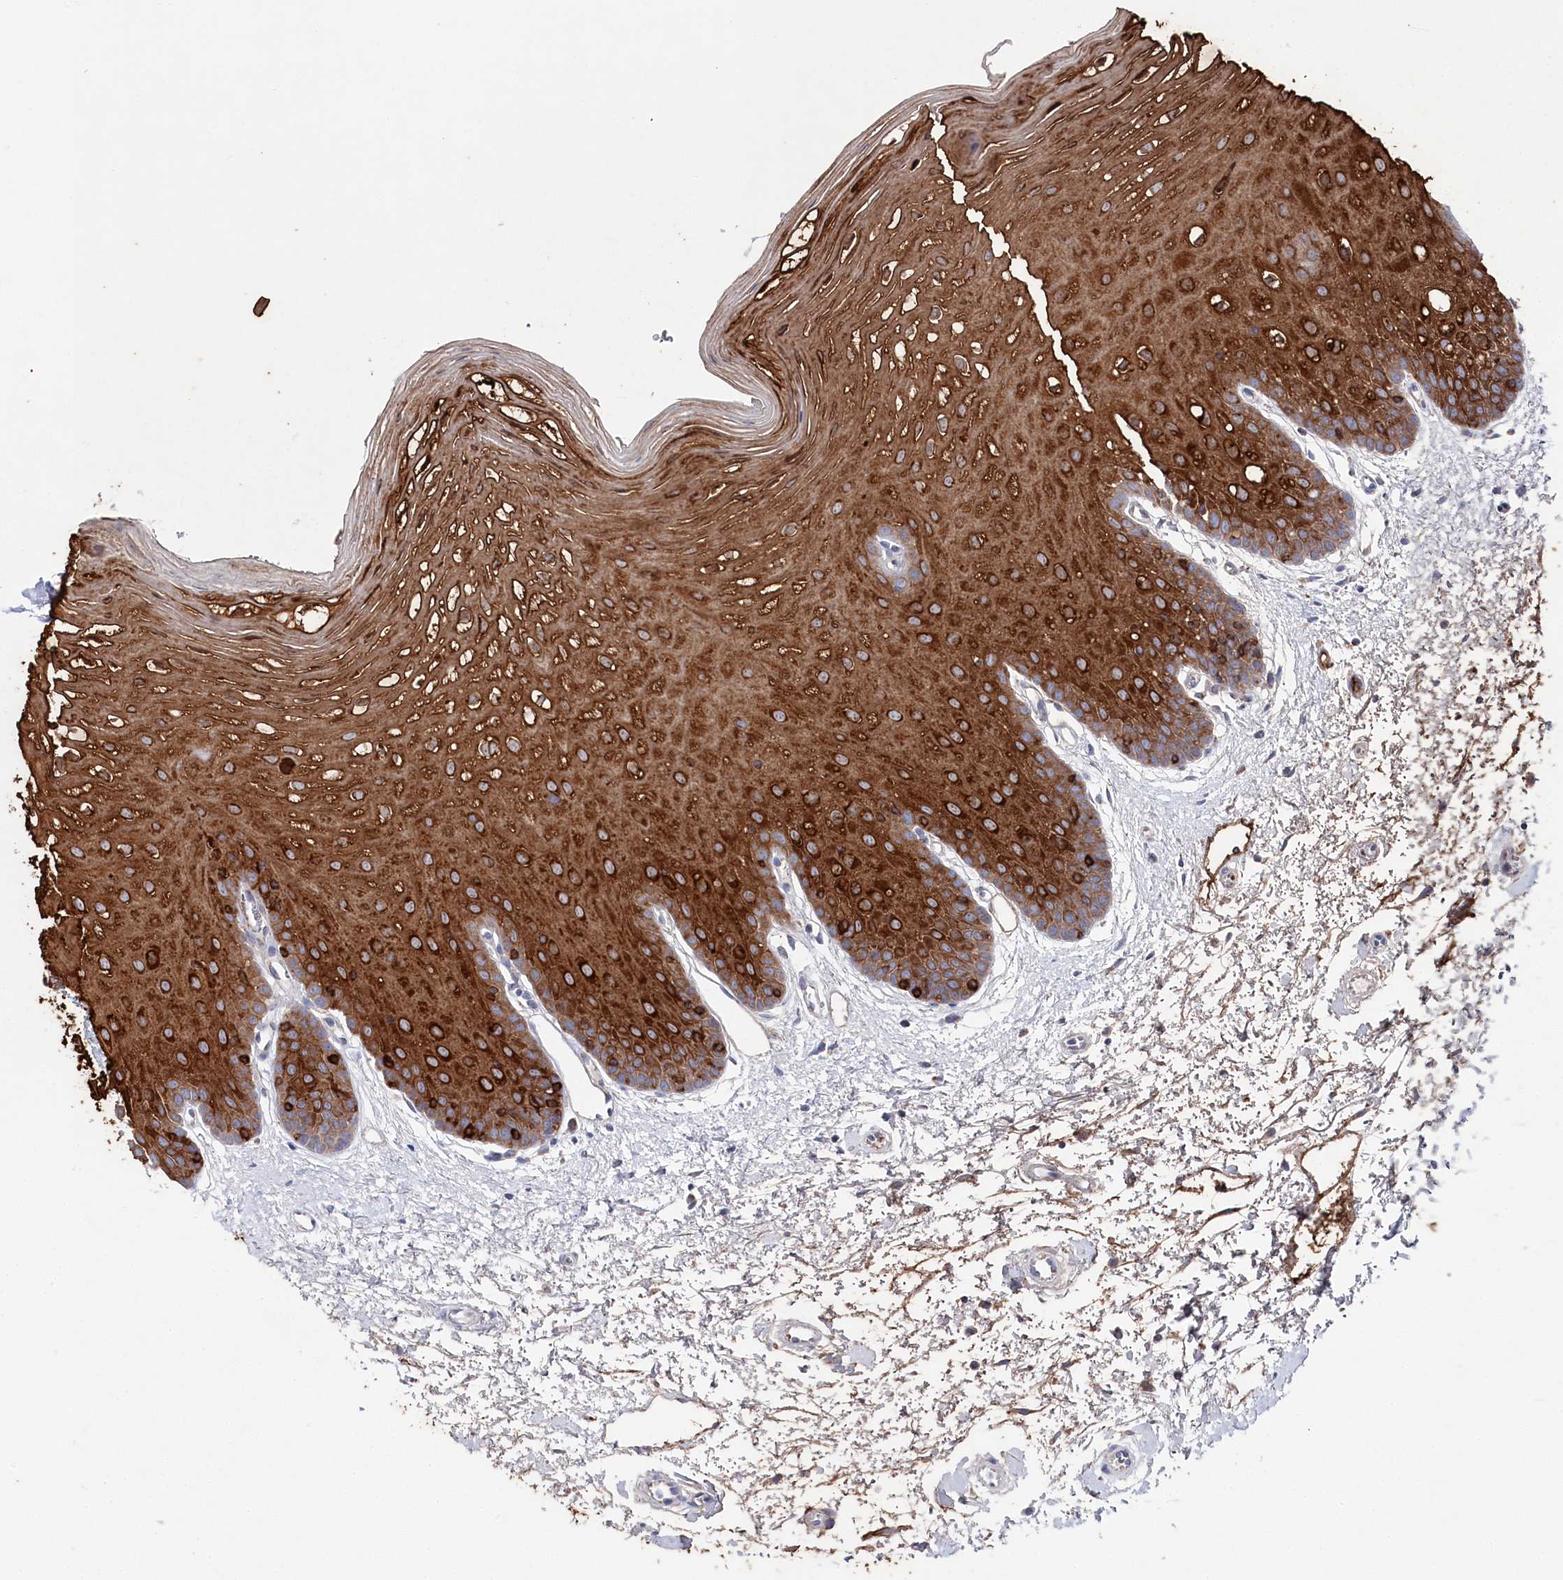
{"staining": {"intensity": "strong", "quantity": "25%-75%", "location": "cytoplasmic/membranous"}, "tissue": "oral mucosa", "cell_type": "Squamous epithelial cells", "image_type": "normal", "snomed": [{"axis": "morphology", "description": "Normal tissue, NOS"}, {"axis": "topography", "description": "Oral tissue"}, {"axis": "topography", "description": "Tounge, NOS"}], "caption": "Protein analysis of unremarkable oral mucosa exhibits strong cytoplasmic/membranous staining in approximately 25%-75% of squamous epithelial cells. The protein of interest is shown in brown color, while the nuclei are stained blue.", "gene": "GLS2", "patient": {"sex": "female", "age": 73}}